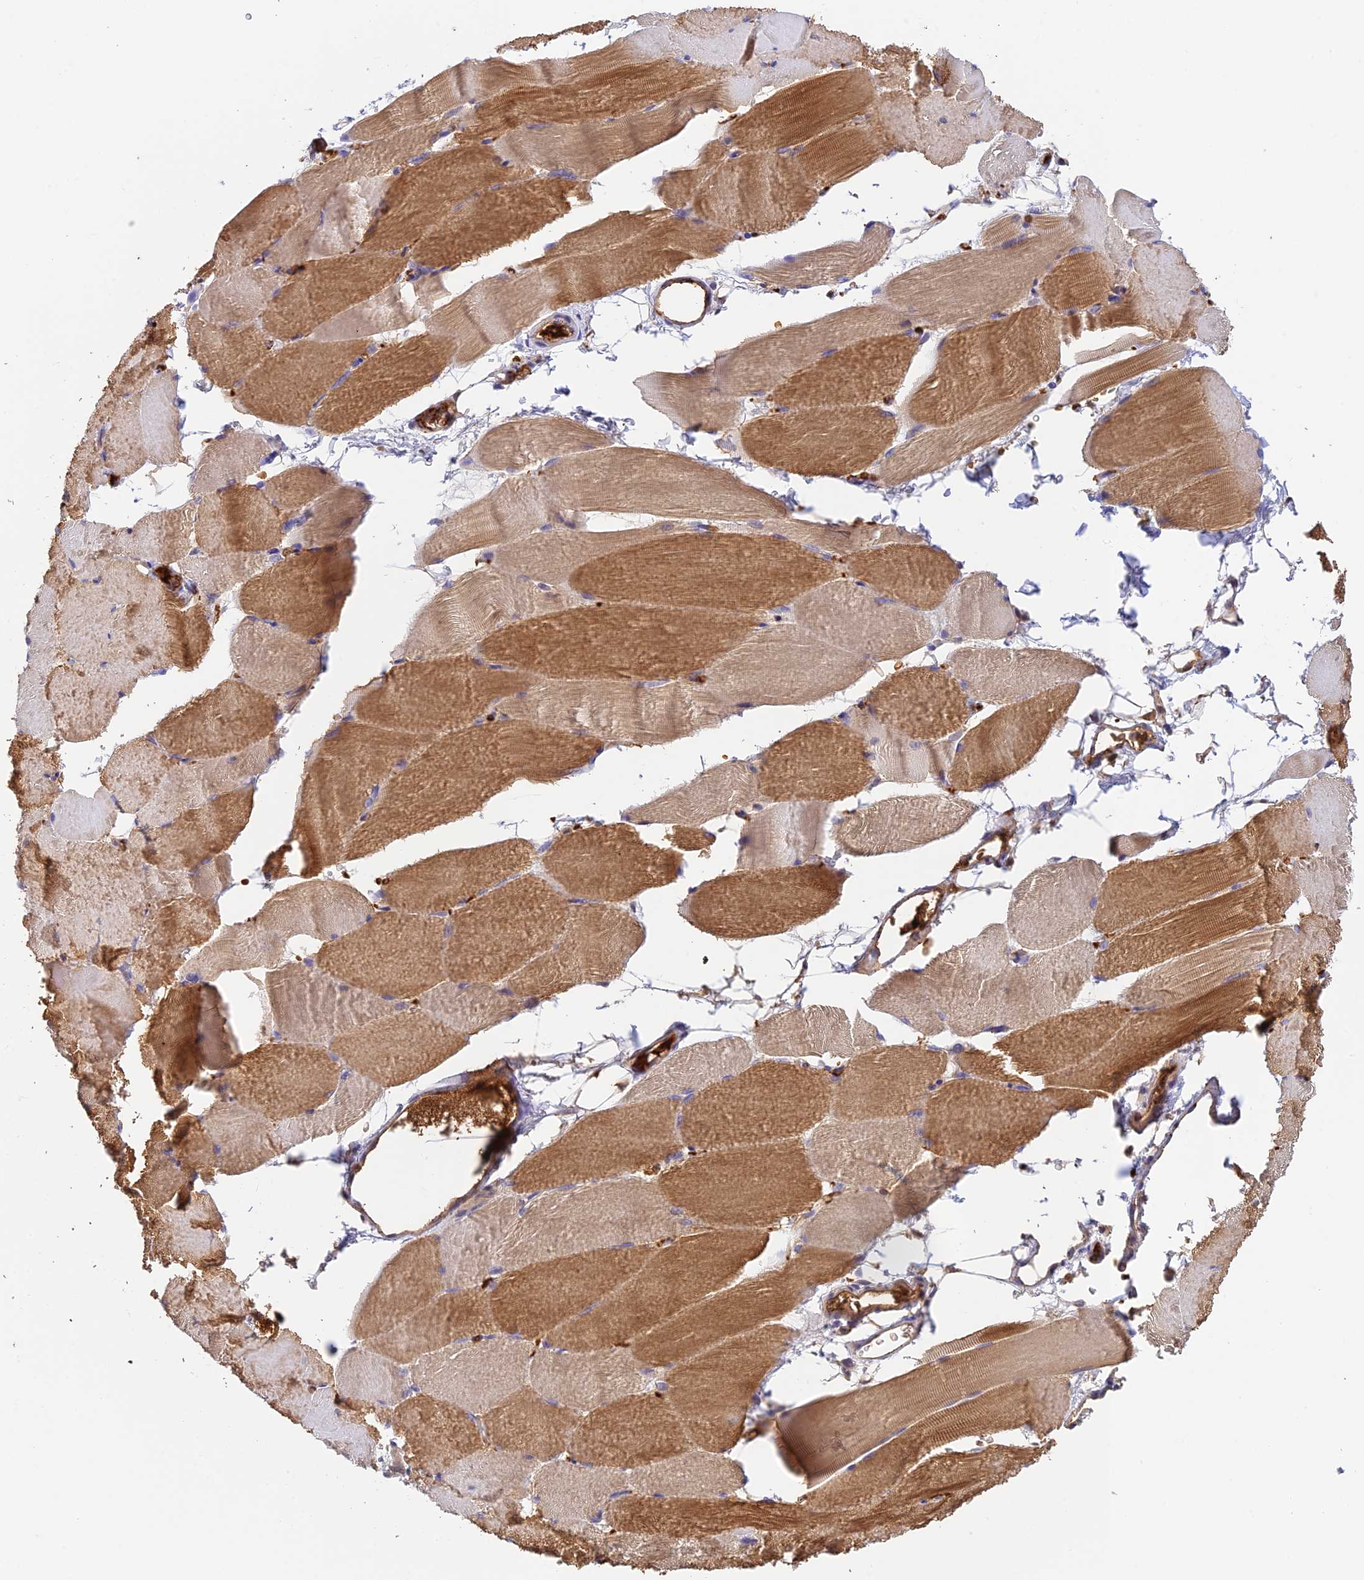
{"staining": {"intensity": "moderate", "quantity": ">75%", "location": "cytoplasmic/membranous"}, "tissue": "skeletal muscle", "cell_type": "Myocytes", "image_type": "normal", "snomed": [{"axis": "morphology", "description": "Normal tissue, NOS"}, {"axis": "topography", "description": "Skeletal muscle"}, {"axis": "topography", "description": "Parathyroid gland"}], "caption": "Immunohistochemical staining of unremarkable skeletal muscle demonstrates moderate cytoplasmic/membranous protein positivity in about >75% of myocytes. The protein of interest is stained brown, and the nuclei are stained in blue (DAB IHC with brightfield microscopy, high magnification).", "gene": "HDHD2", "patient": {"sex": "female", "age": 37}}